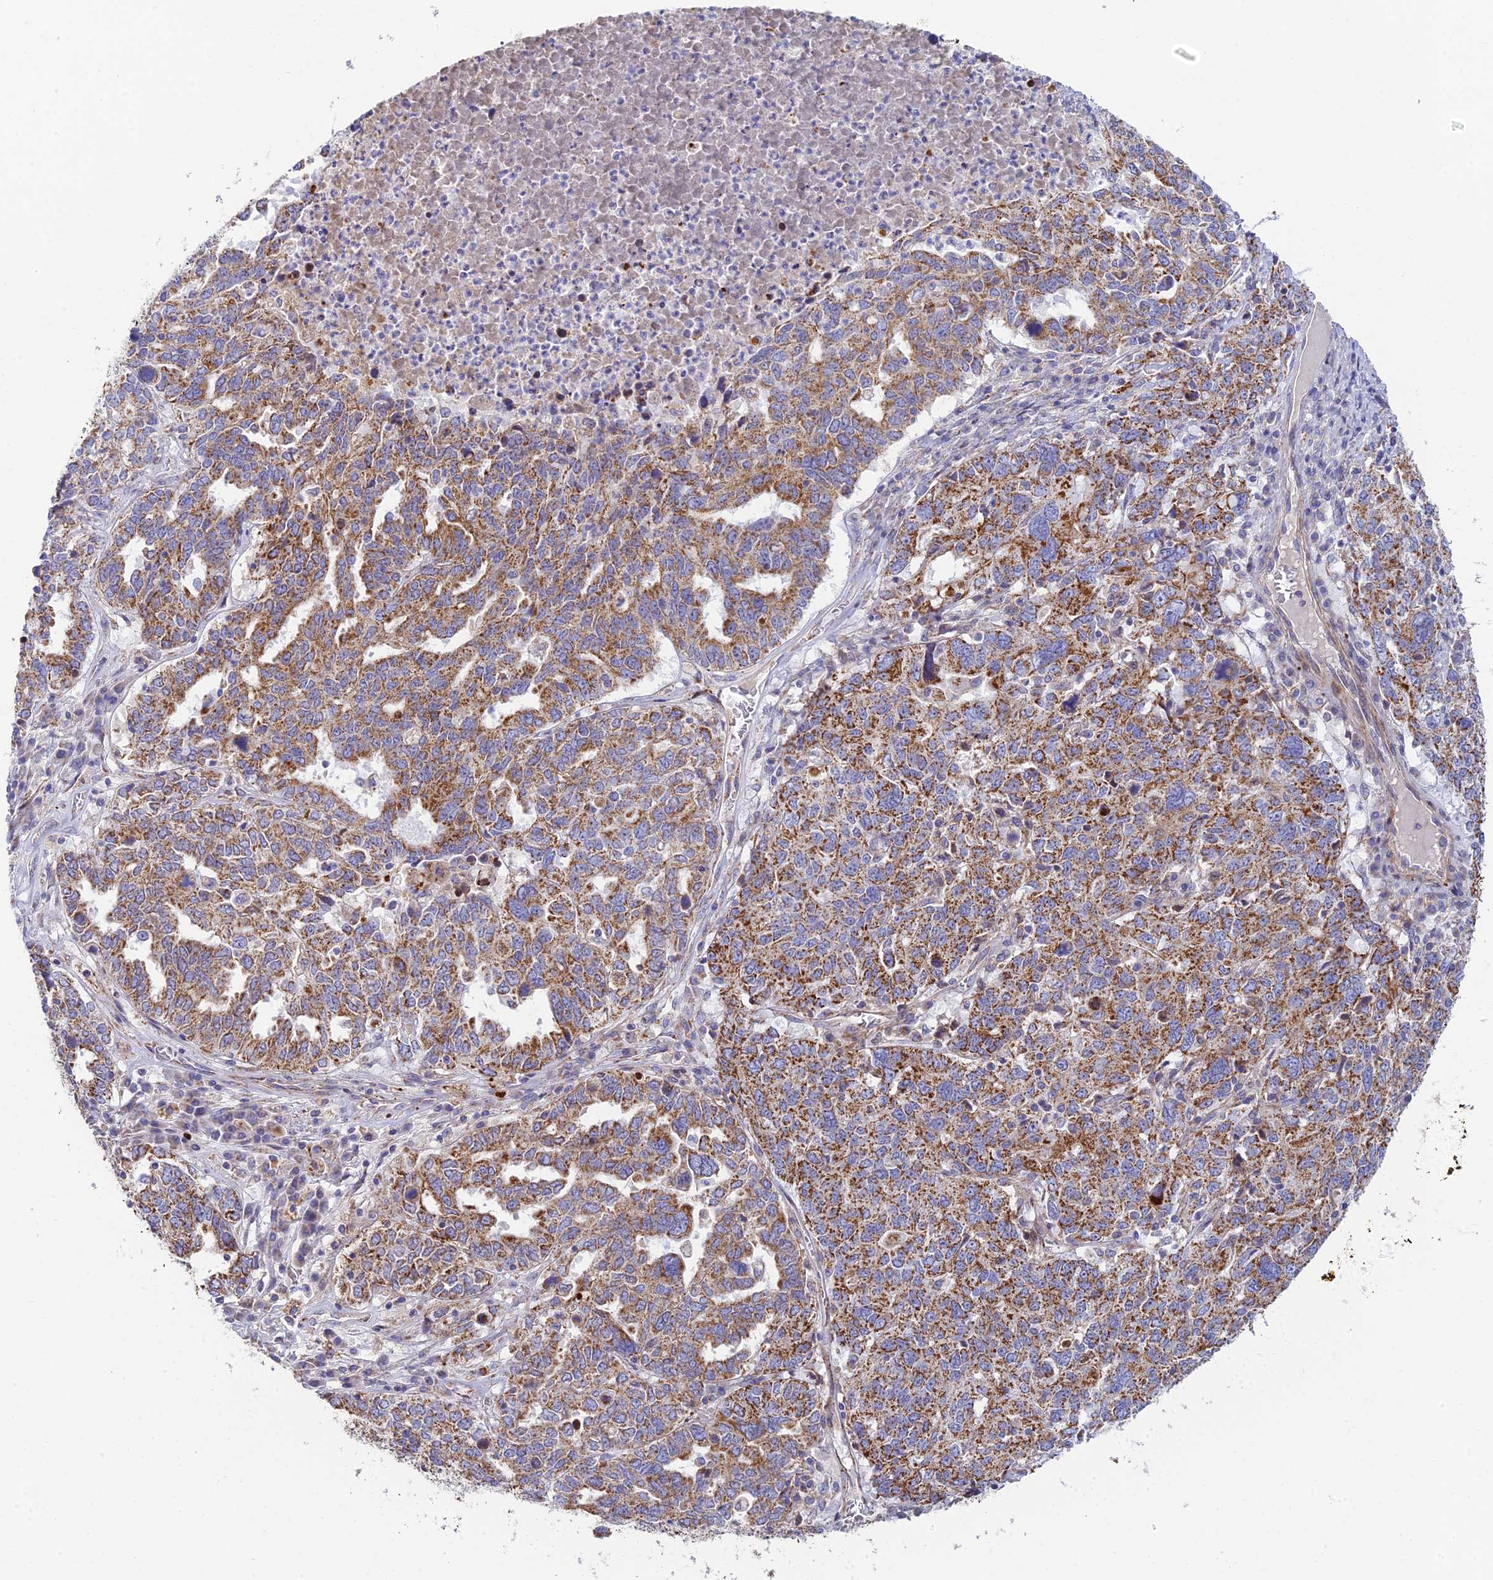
{"staining": {"intensity": "moderate", "quantity": ">75%", "location": "cytoplasmic/membranous"}, "tissue": "ovarian cancer", "cell_type": "Tumor cells", "image_type": "cancer", "snomed": [{"axis": "morphology", "description": "Carcinoma, endometroid"}, {"axis": "topography", "description": "Ovary"}], "caption": "A brown stain shows moderate cytoplasmic/membranous positivity of a protein in human endometroid carcinoma (ovarian) tumor cells.", "gene": "CSPG4", "patient": {"sex": "female", "age": 62}}